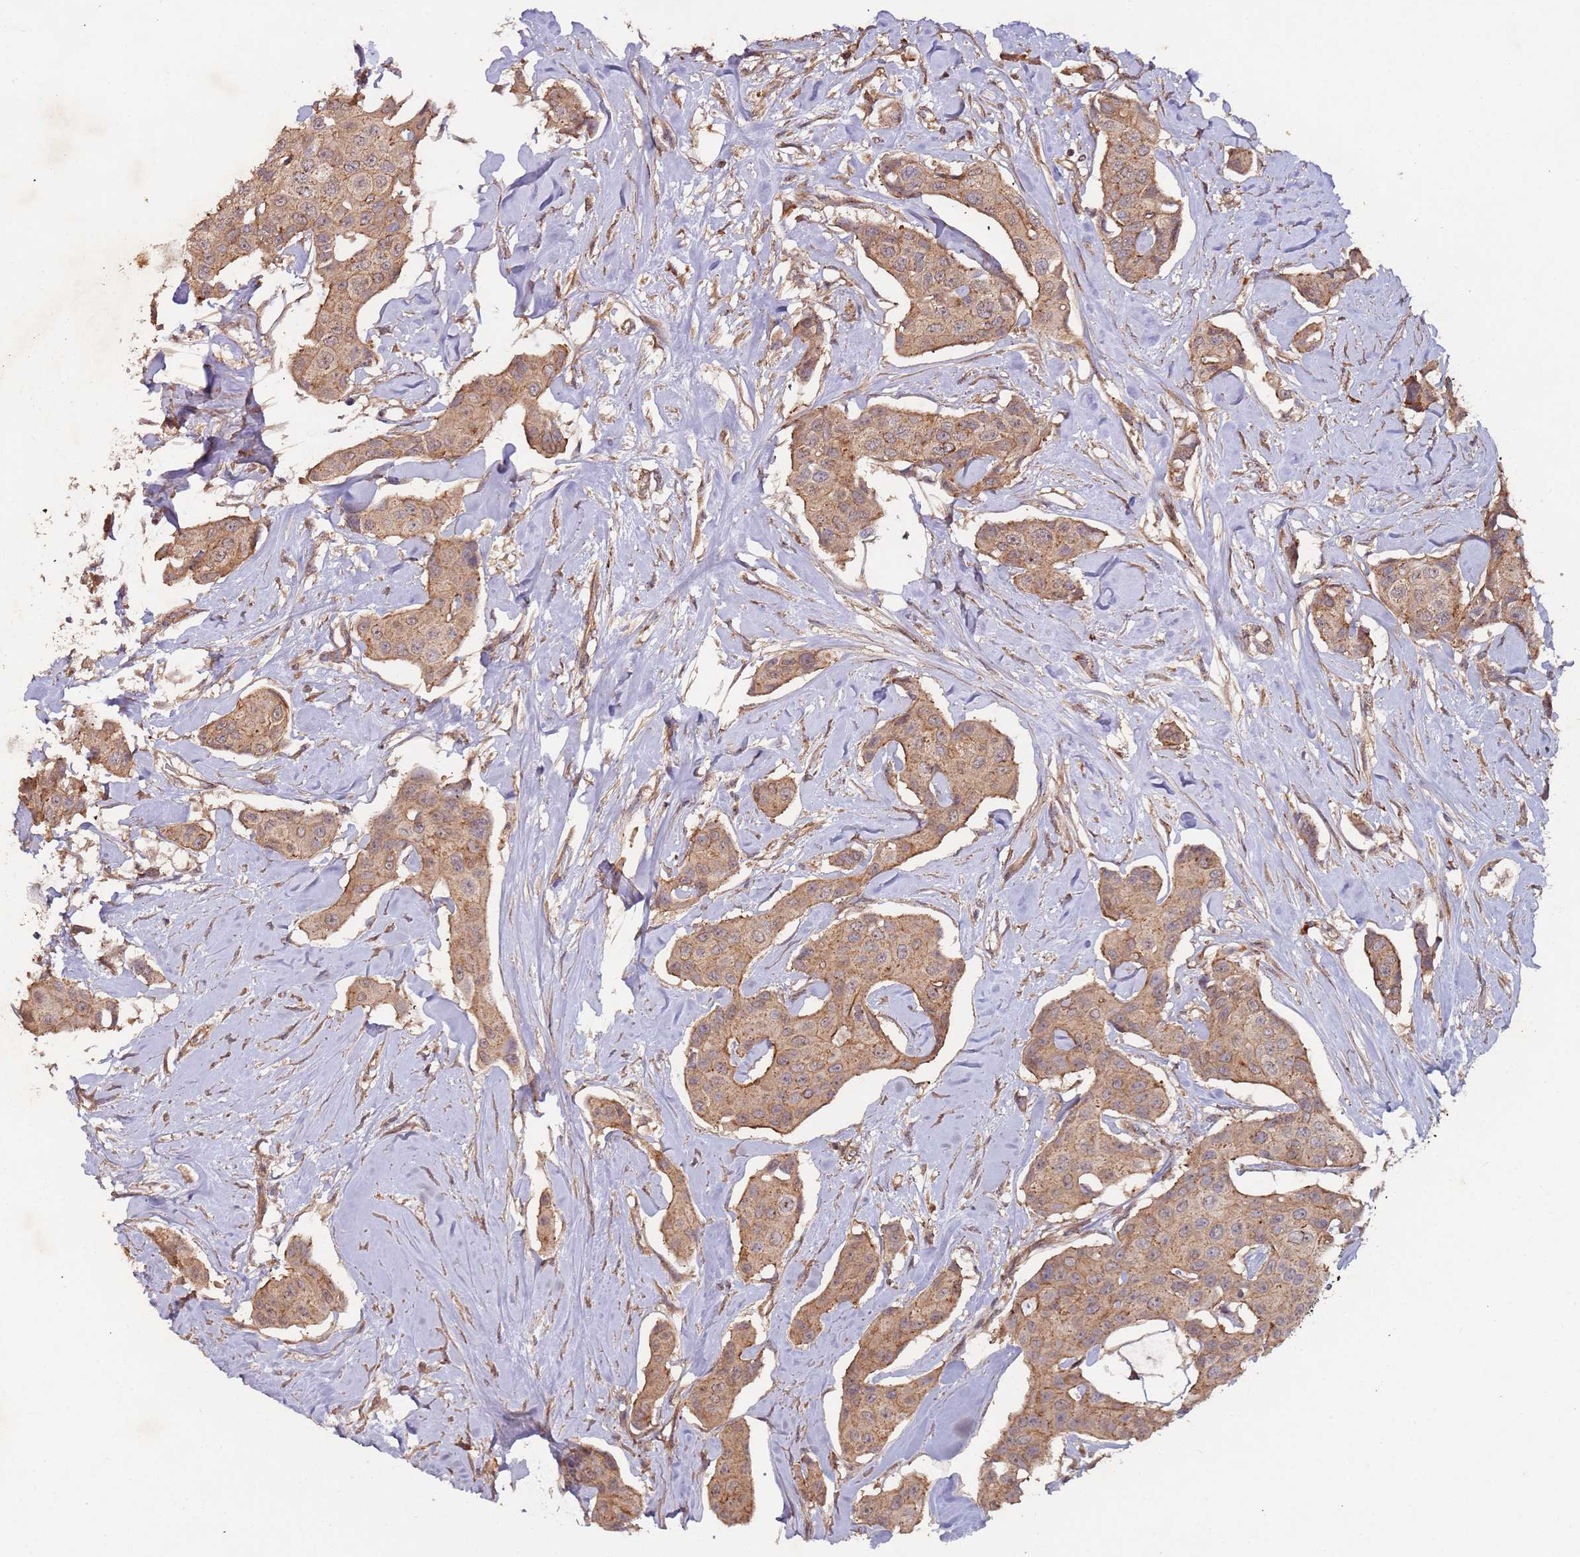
{"staining": {"intensity": "moderate", "quantity": ">75%", "location": "cytoplasmic/membranous"}, "tissue": "breast cancer", "cell_type": "Tumor cells", "image_type": "cancer", "snomed": [{"axis": "morphology", "description": "Duct carcinoma"}, {"axis": "topography", "description": "Breast"}, {"axis": "topography", "description": "Lymph node"}], "caption": "A photomicrograph showing moderate cytoplasmic/membranous expression in about >75% of tumor cells in breast cancer, as visualized by brown immunohistochemical staining.", "gene": "KANSL1L", "patient": {"sex": "female", "age": 80}}